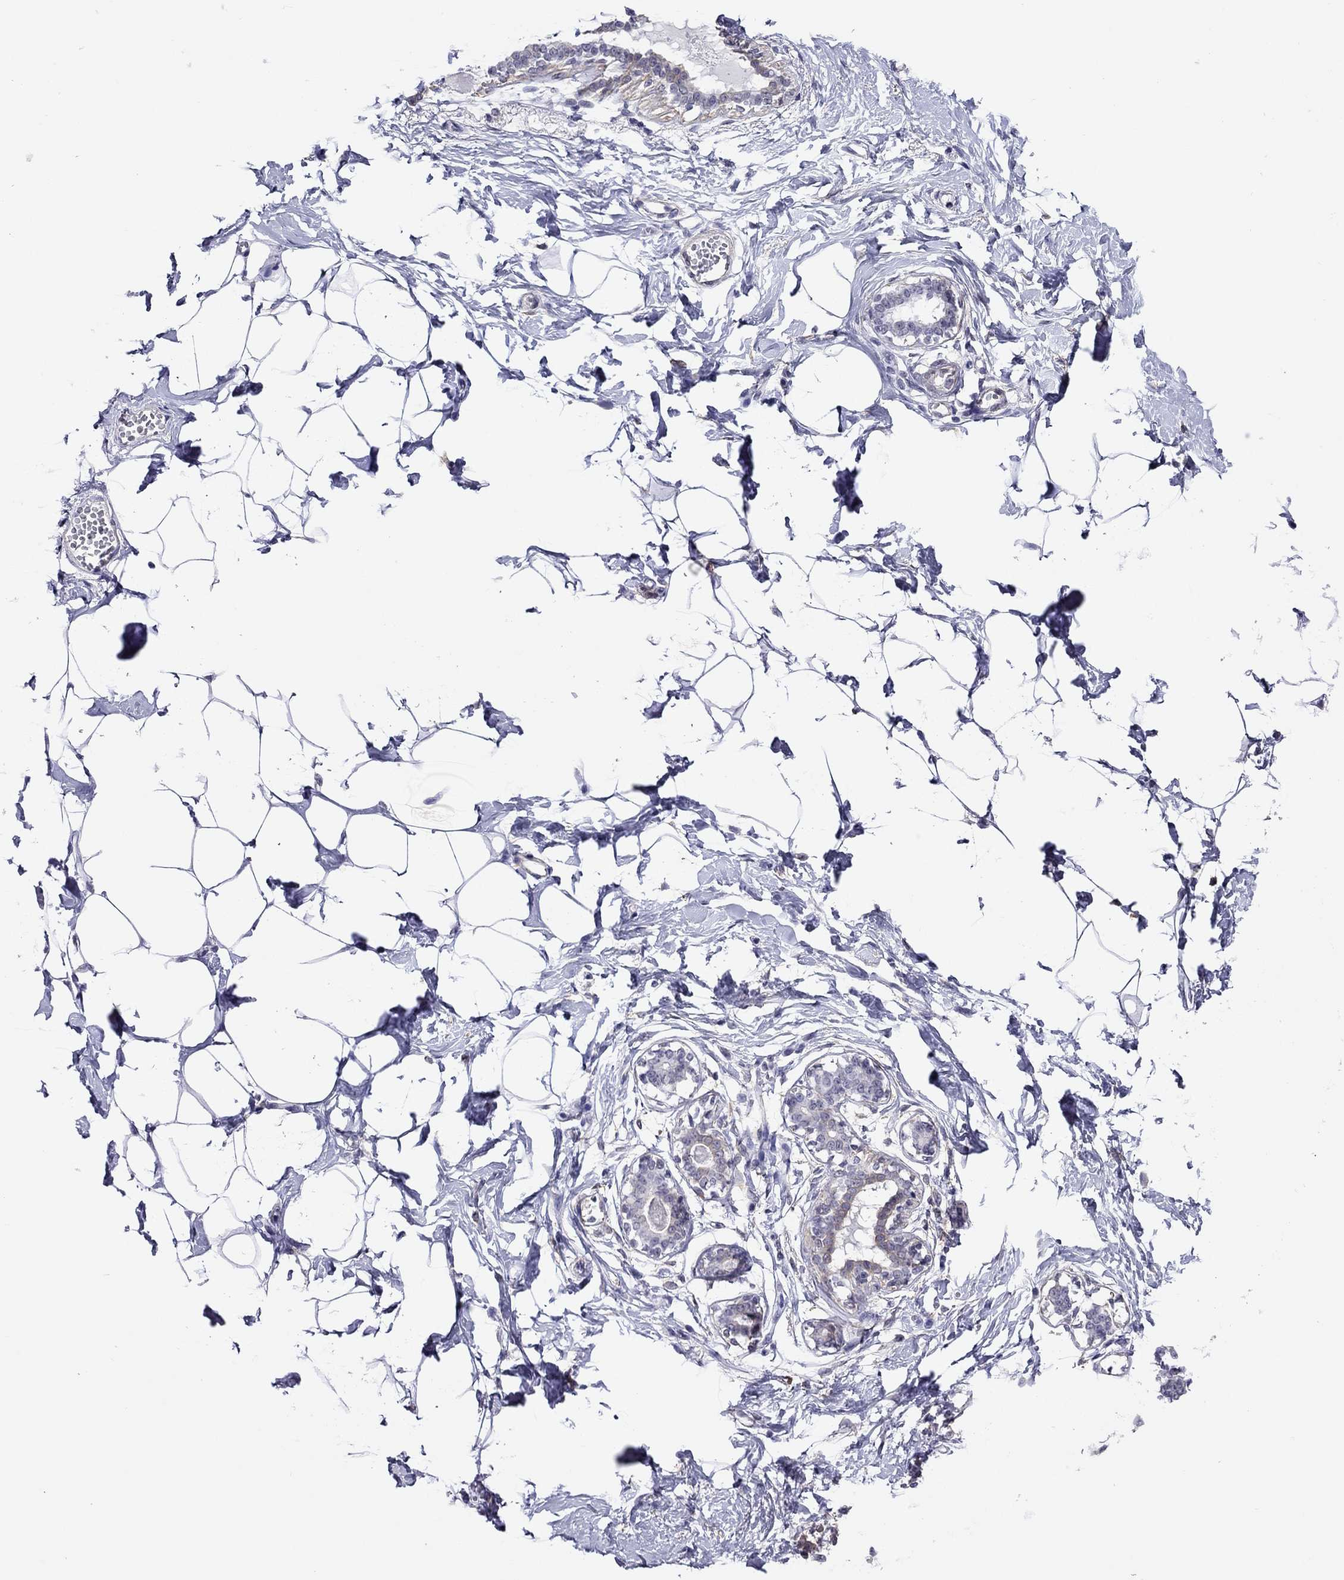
{"staining": {"intensity": "negative", "quantity": "none", "location": "none"}, "tissue": "breast", "cell_type": "Adipocytes", "image_type": "normal", "snomed": [{"axis": "morphology", "description": "Normal tissue, NOS"}, {"axis": "morphology", "description": "Lobular carcinoma, in situ"}, {"axis": "topography", "description": "Breast"}], "caption": "This micrograph is of benign breast stained with IHC to label a protein in brown with the nuclei are counter-stained blue. There is no staining in adipocytes.", "gene": "MYMX", "patient": {"sex": "female", "age": 35}}